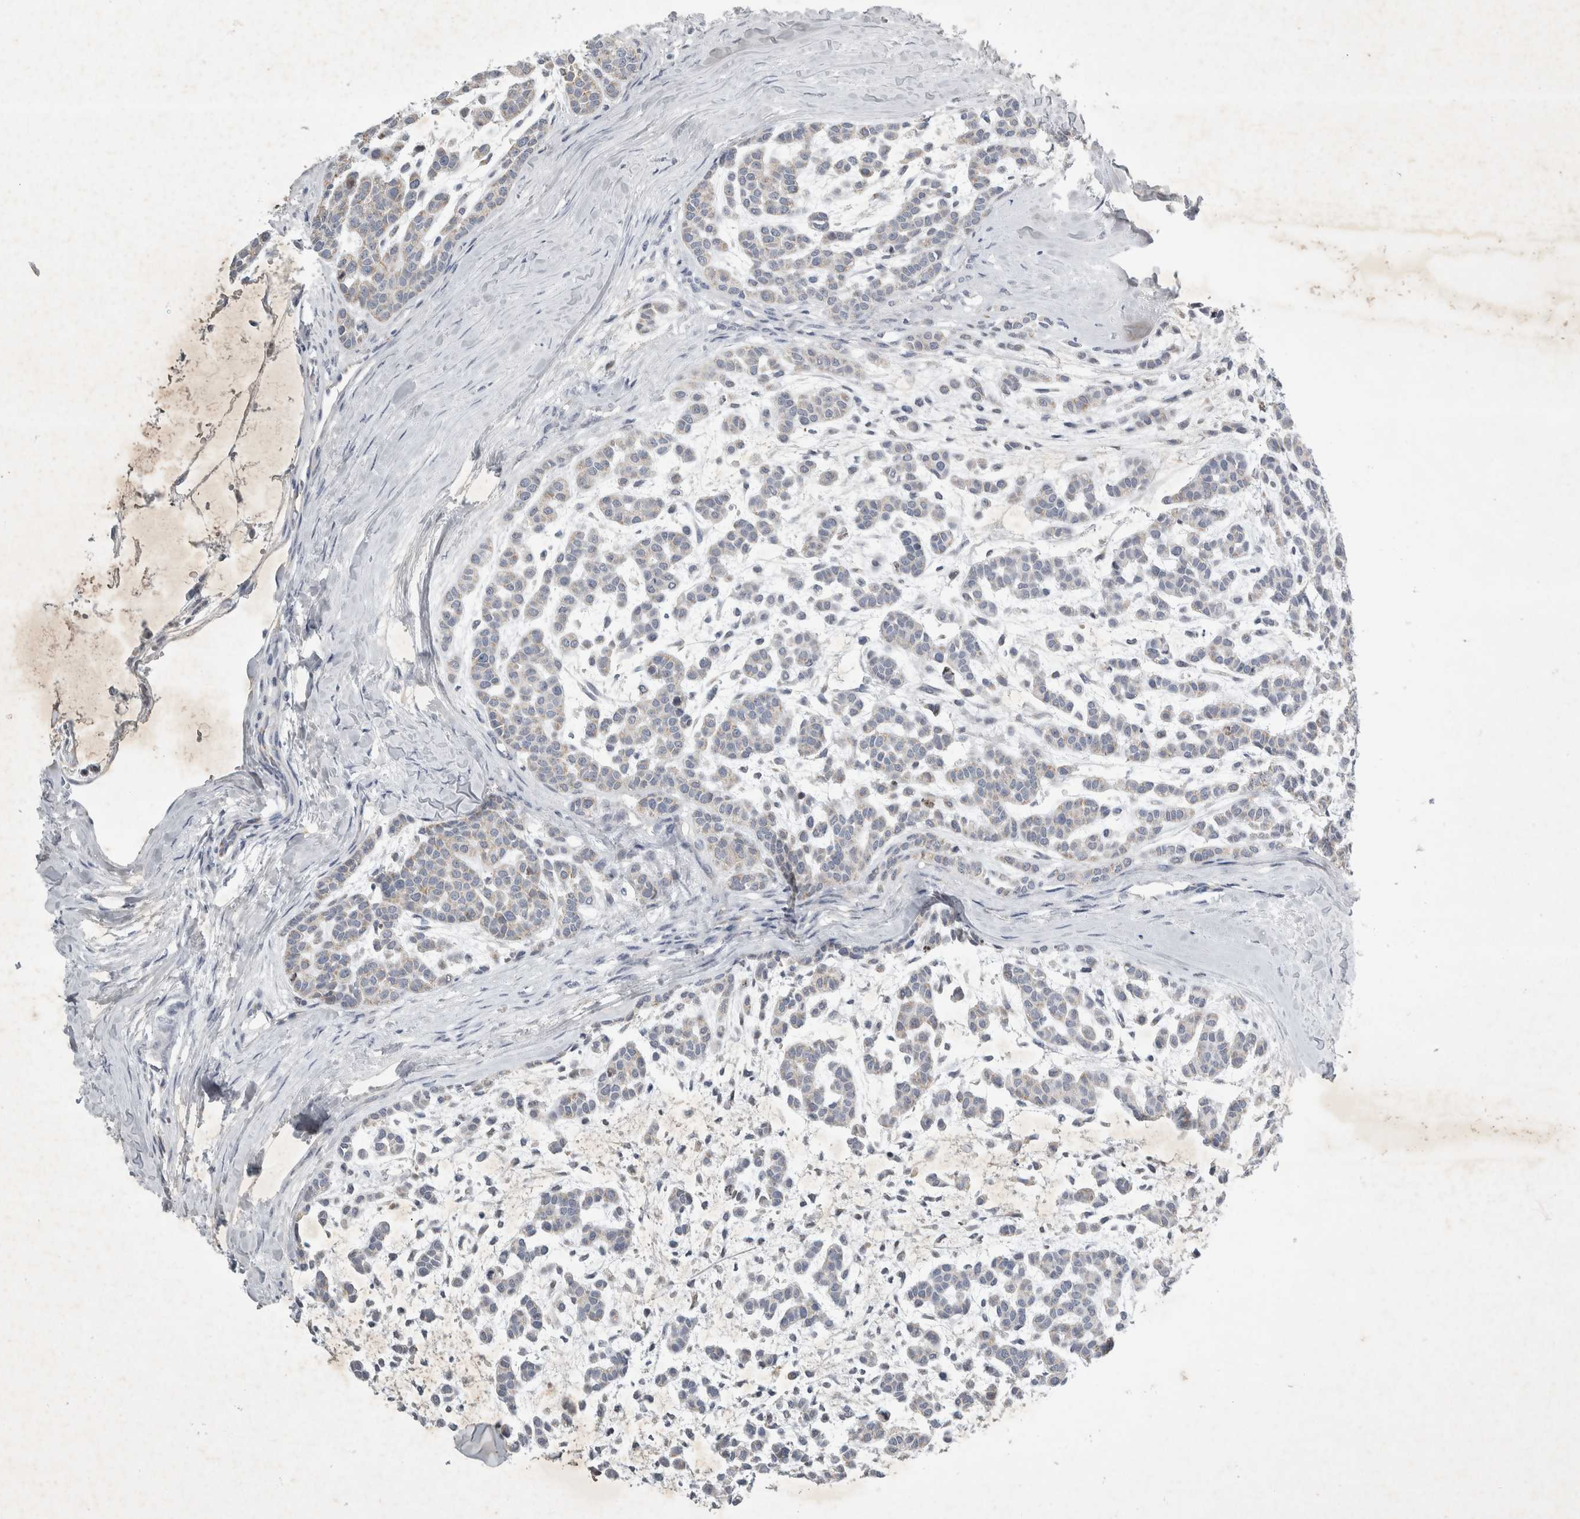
{"staining": {"intensity": "negative", "quantity": "none", "location": "none"}, "tissue": "head and neck cancer", "cell_type": "Tumor cells", "image_type": "cancer", "snomed": [{"axis": "morphology", "description": "Adenocarcinoma, NOS"}, {"axis": "morphology", "description": "Adenoma, NOS"}, {"axis": "topography", "description": "Head-Neck"}], "caption": "There is no significant positivity in tumor cells of head and neck cancer (adenocarcinoma).", "gene": "FXYD7", "patient": {"sex": "female", "age": 55}}